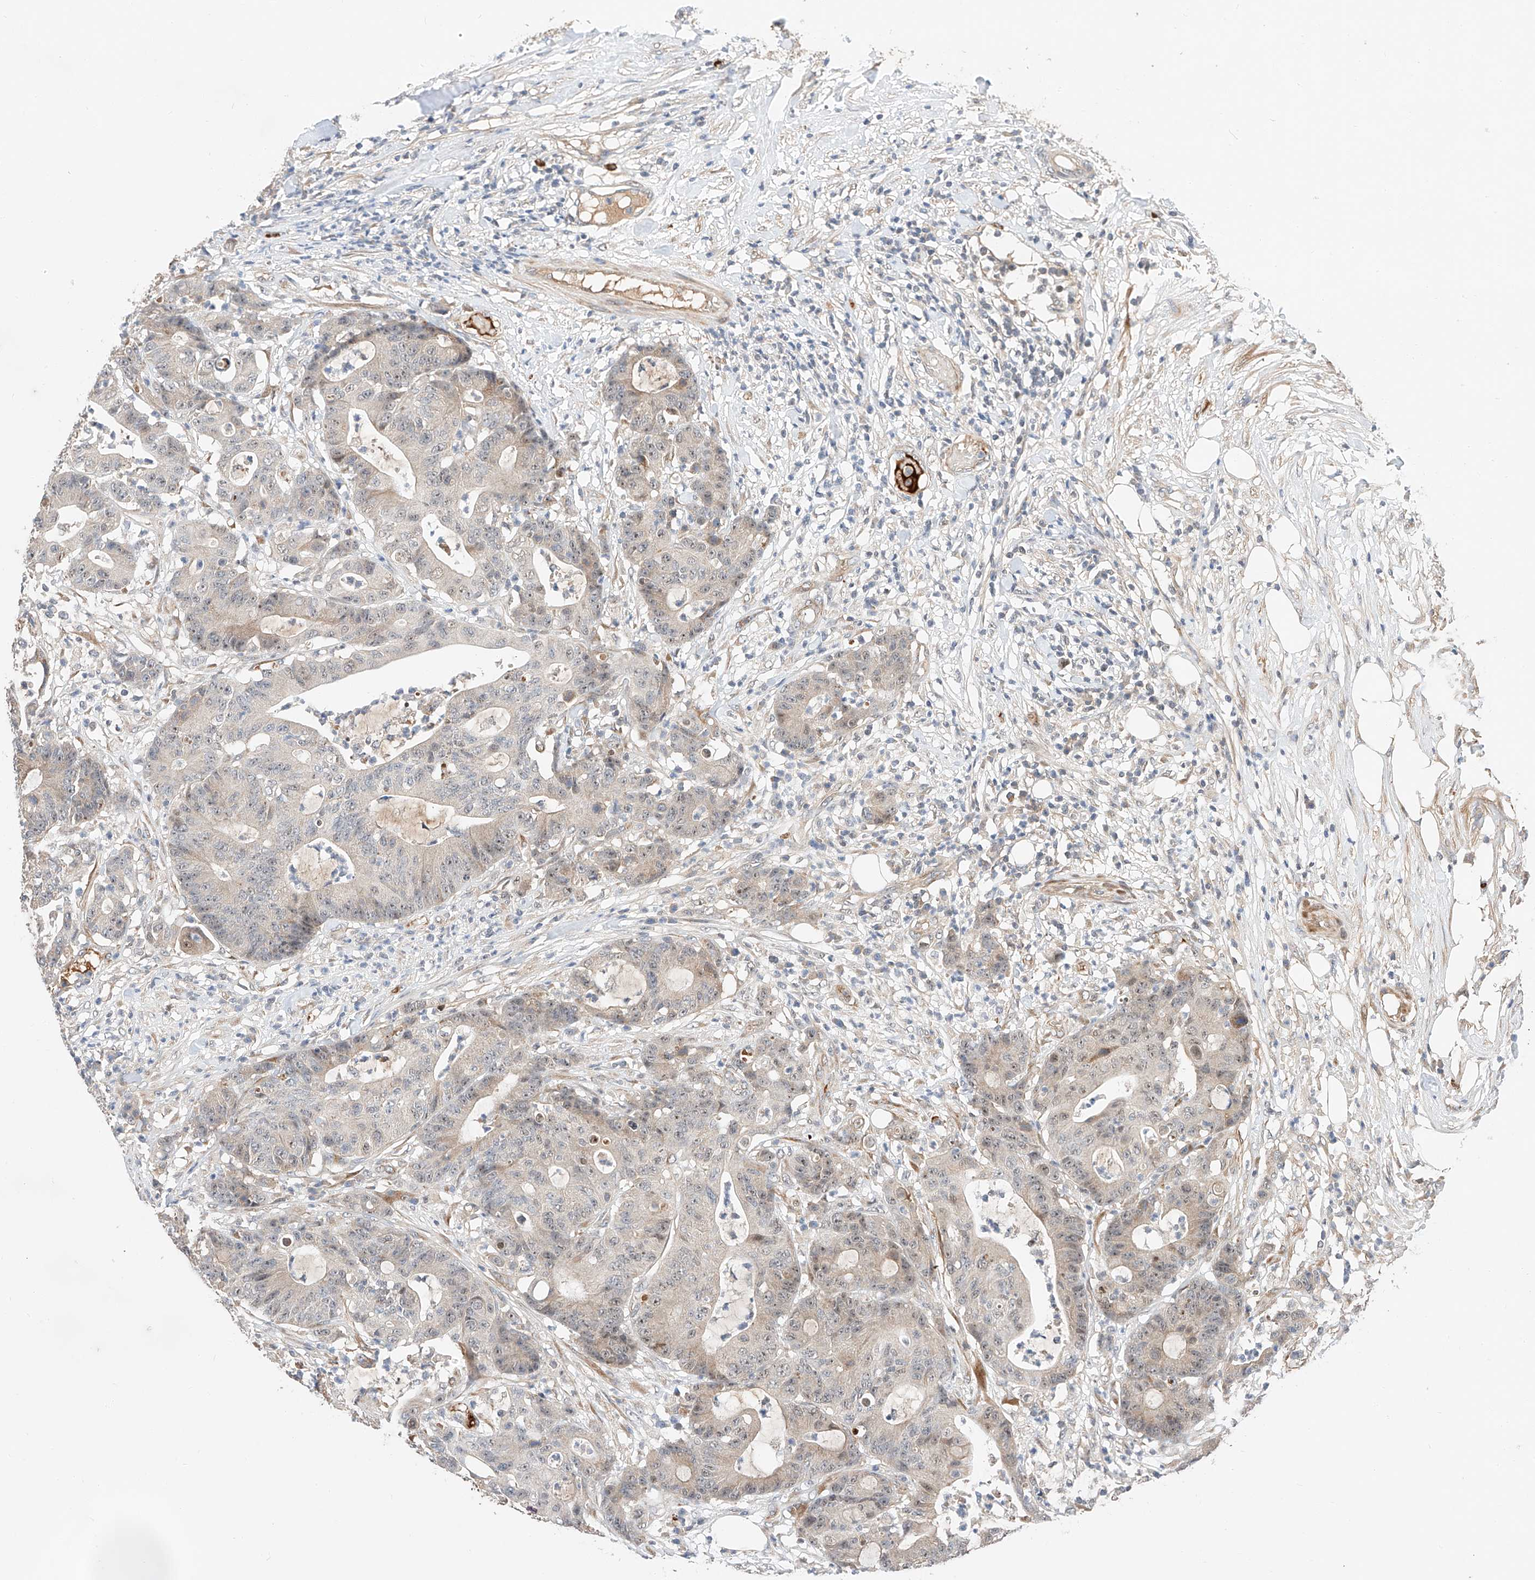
{"staining": {"intensity": "weak", "quantity": "<25%", "location": "nuclear"}, "tissue": "colorectal cancer", "cell_type": "Tumor cells", "image_type": "cancer", "snomed": [{"axis": "morphology", "description": "Adenocarcinoma, NOS"}, {"axis": "topography", "description": "Colon"}], "caption": "Tumor cells are negative for brown protein staining in colorectal adenocarcinoma.", "gene": "RAB23", "patient": {"sex": "female", "age": 84}}